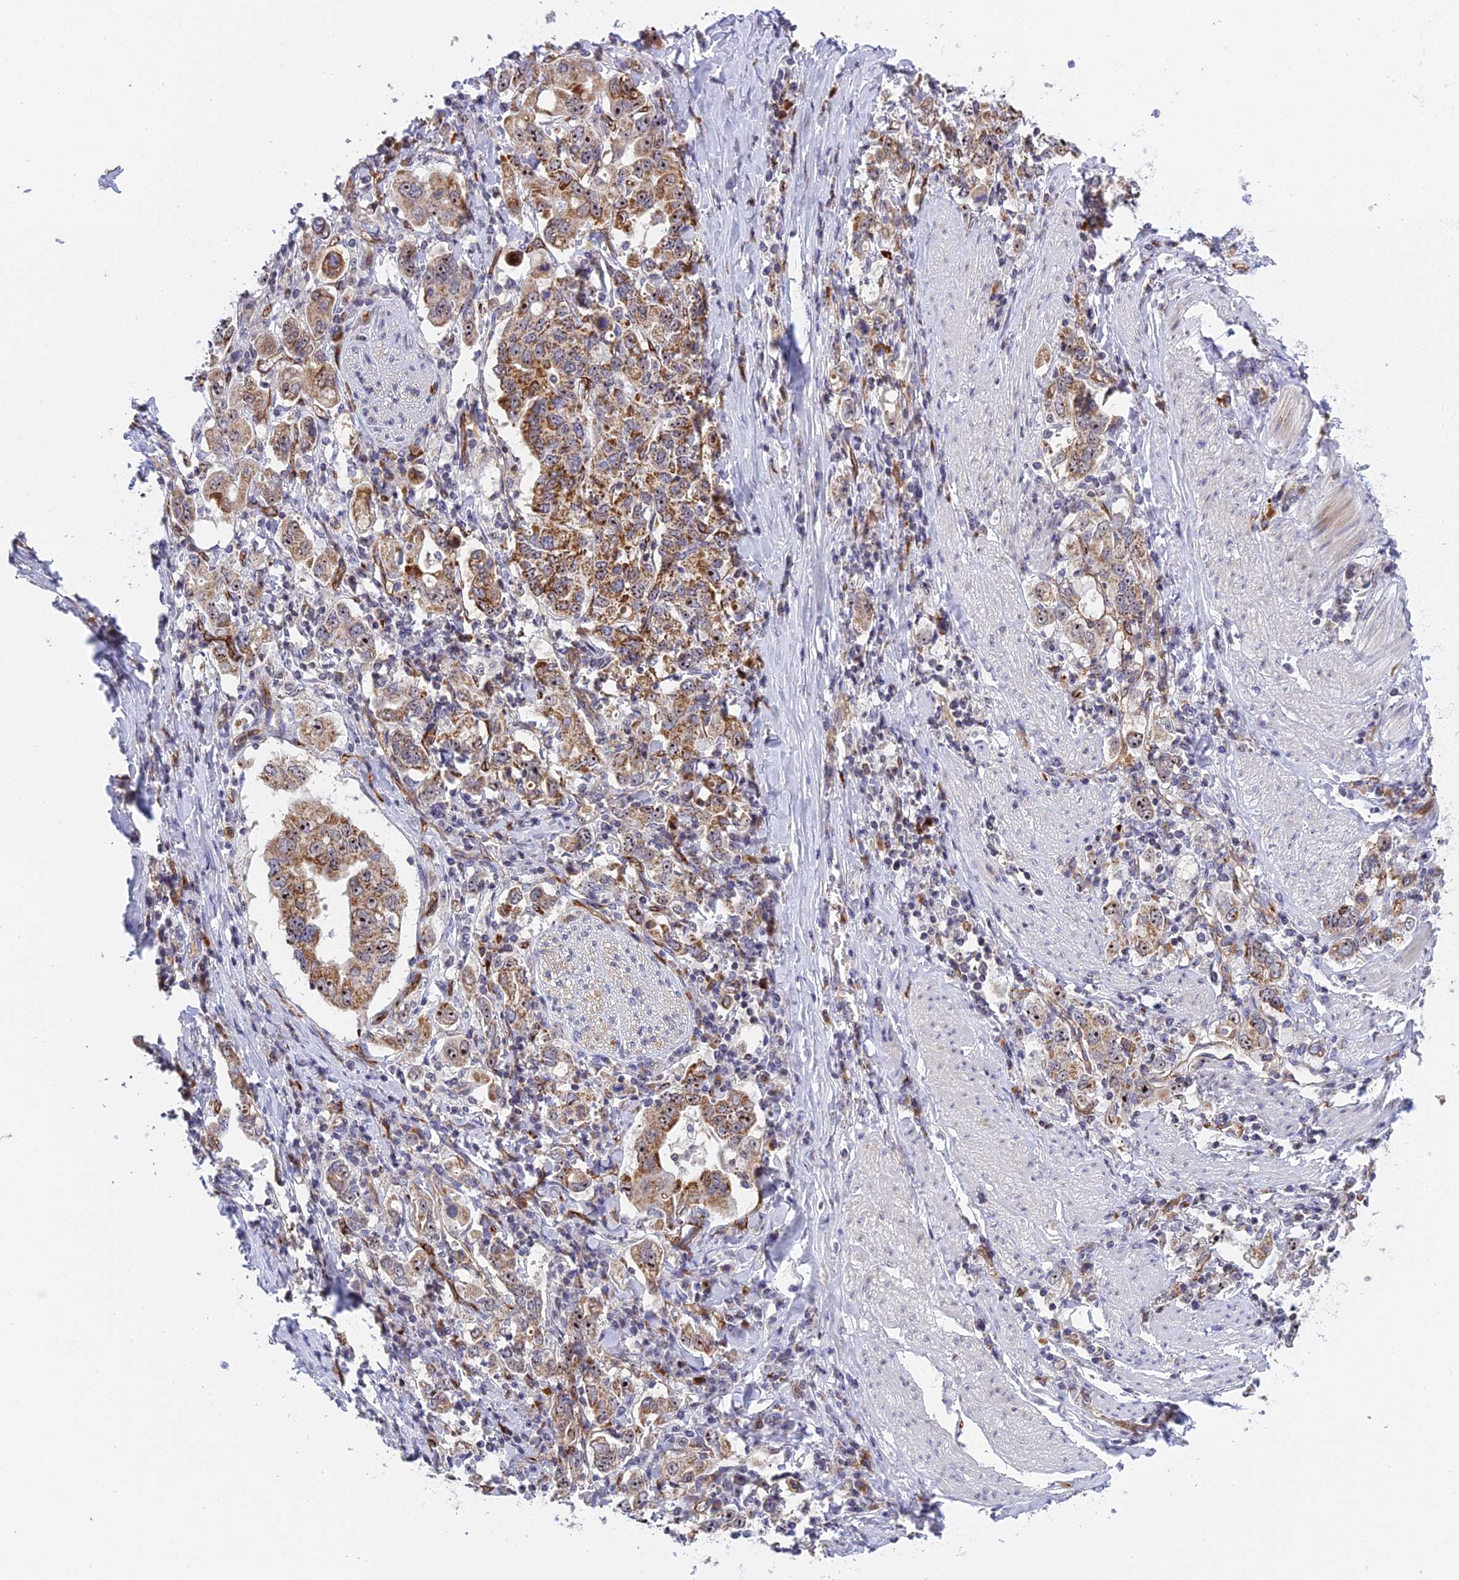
{"staining": {"intensity": "moderate", "quantity": ">75%", "location": "cytoplasmic/membranous,nuclear"}, "tissue": "stomach cancer", "cell_type": "Tumor cells", "image_type": "cancer", "snomed": [{"axis": "morphology", "description": "Adenocarcinoma, NOS"}, {"axis": "topography", "description": "Stomach, upper"}], "caption": "An immunohistochemistry (IHC) image of neoplastic tissue is shown. Protein staining in brown shows moderate cytoplasmic/membranous and nuclear positivity in stomach cancer (adenocarcinoma) within tumor cells. The staining was performed using DAB to visualize the protein expression in brown, while the nuclei were stained in blue with hematoxylin (Magnification: 20x).", "gene": "MPND", "patient": {"sex": "male", "age": 62}}